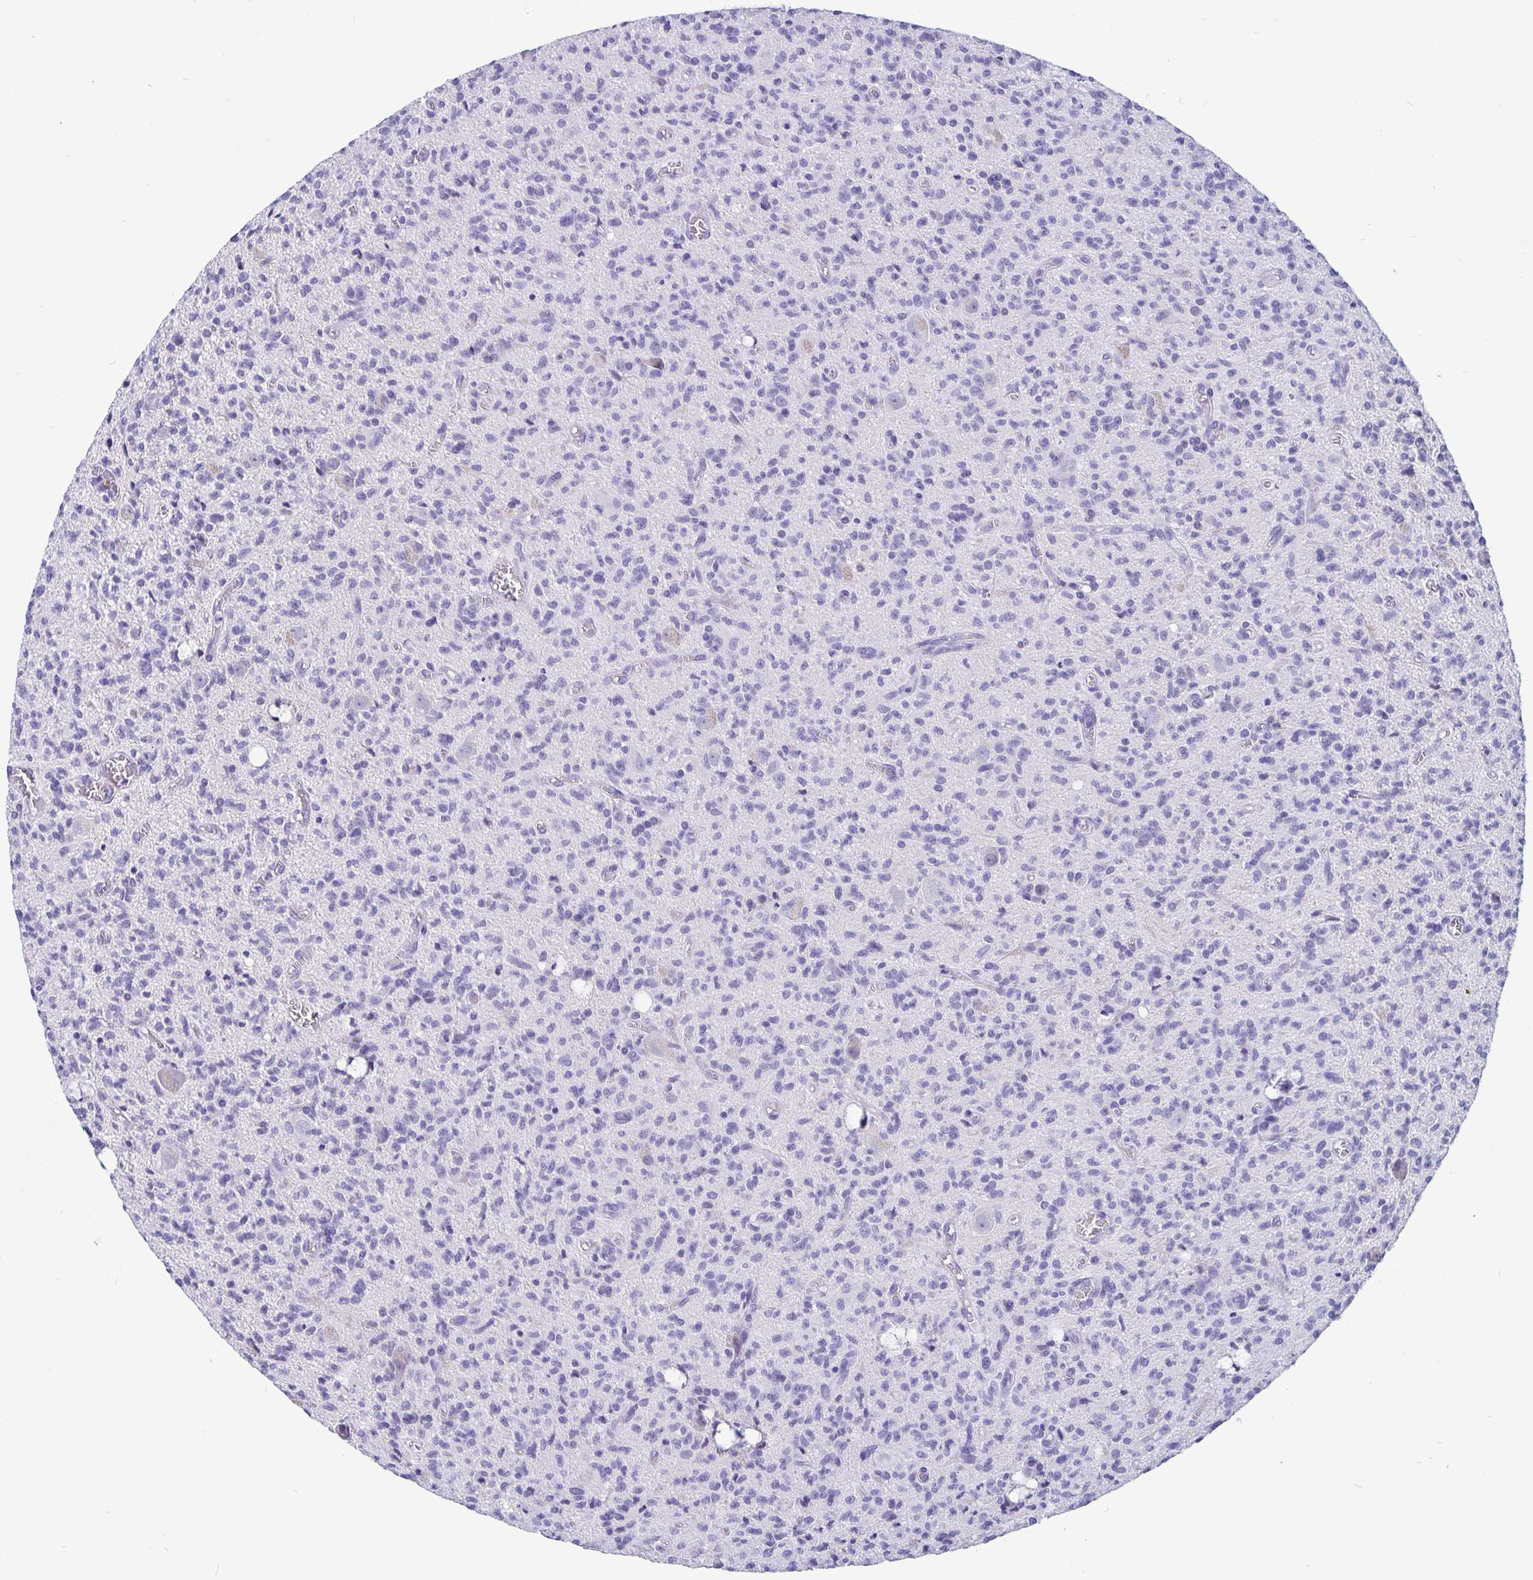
{"staining": {"intensity": "negative", "quantity": "none", "location": "none"}, "tissue": "glioma", "cell_type": "Tumor cells", "image_type": "cancer", "snomed": [{"axis": "morphology", "description": "Glioma, malignant, Low grade"}, {"axis": "topography", "description": "Brain"}], "caption": "The image reveals no staining of tumor cells in glioma.", "gene": "BPIFA3", "patient": {"sex": "male", "age": 64}}